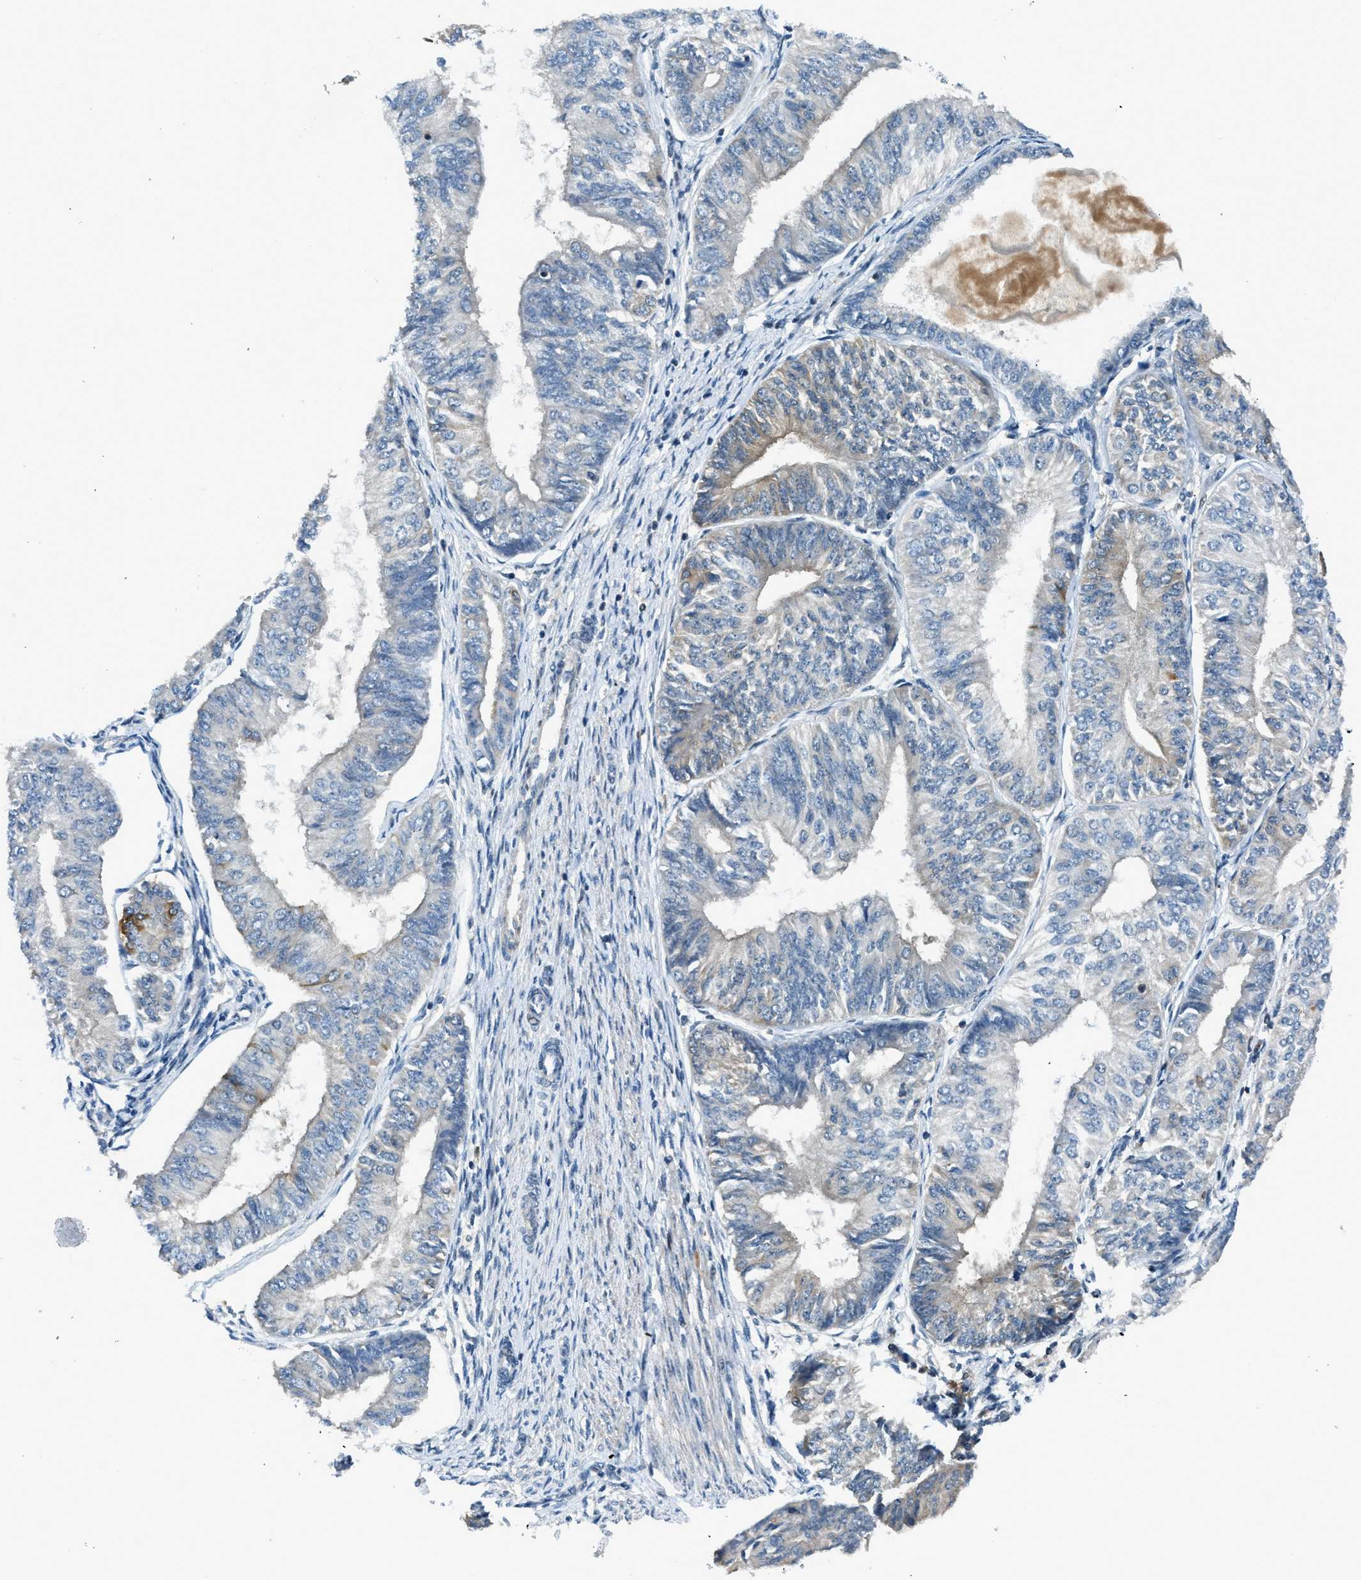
{"staining": {"intensity": "moderate", "quantity": "<25%", "location": "cytoplasmic/membranous"}, "tissue": "endometrial cancer", "cell_type": "Tumor cells", "image_type": "cancer", "snomed": [{"axis": "morphology", "description": "Adenocarcinoma, NOS"}, {"axis": "topography", "description": "Endometrium"}], "caption": "Human adenocarcinoma (endometrial) stained with a brown dye shows moderate cytoplasmic/membranous positive staining in approximately <25% of tumor cells.", "gene": "LMLN", "patient": {"sex": "female", "age": 58}}